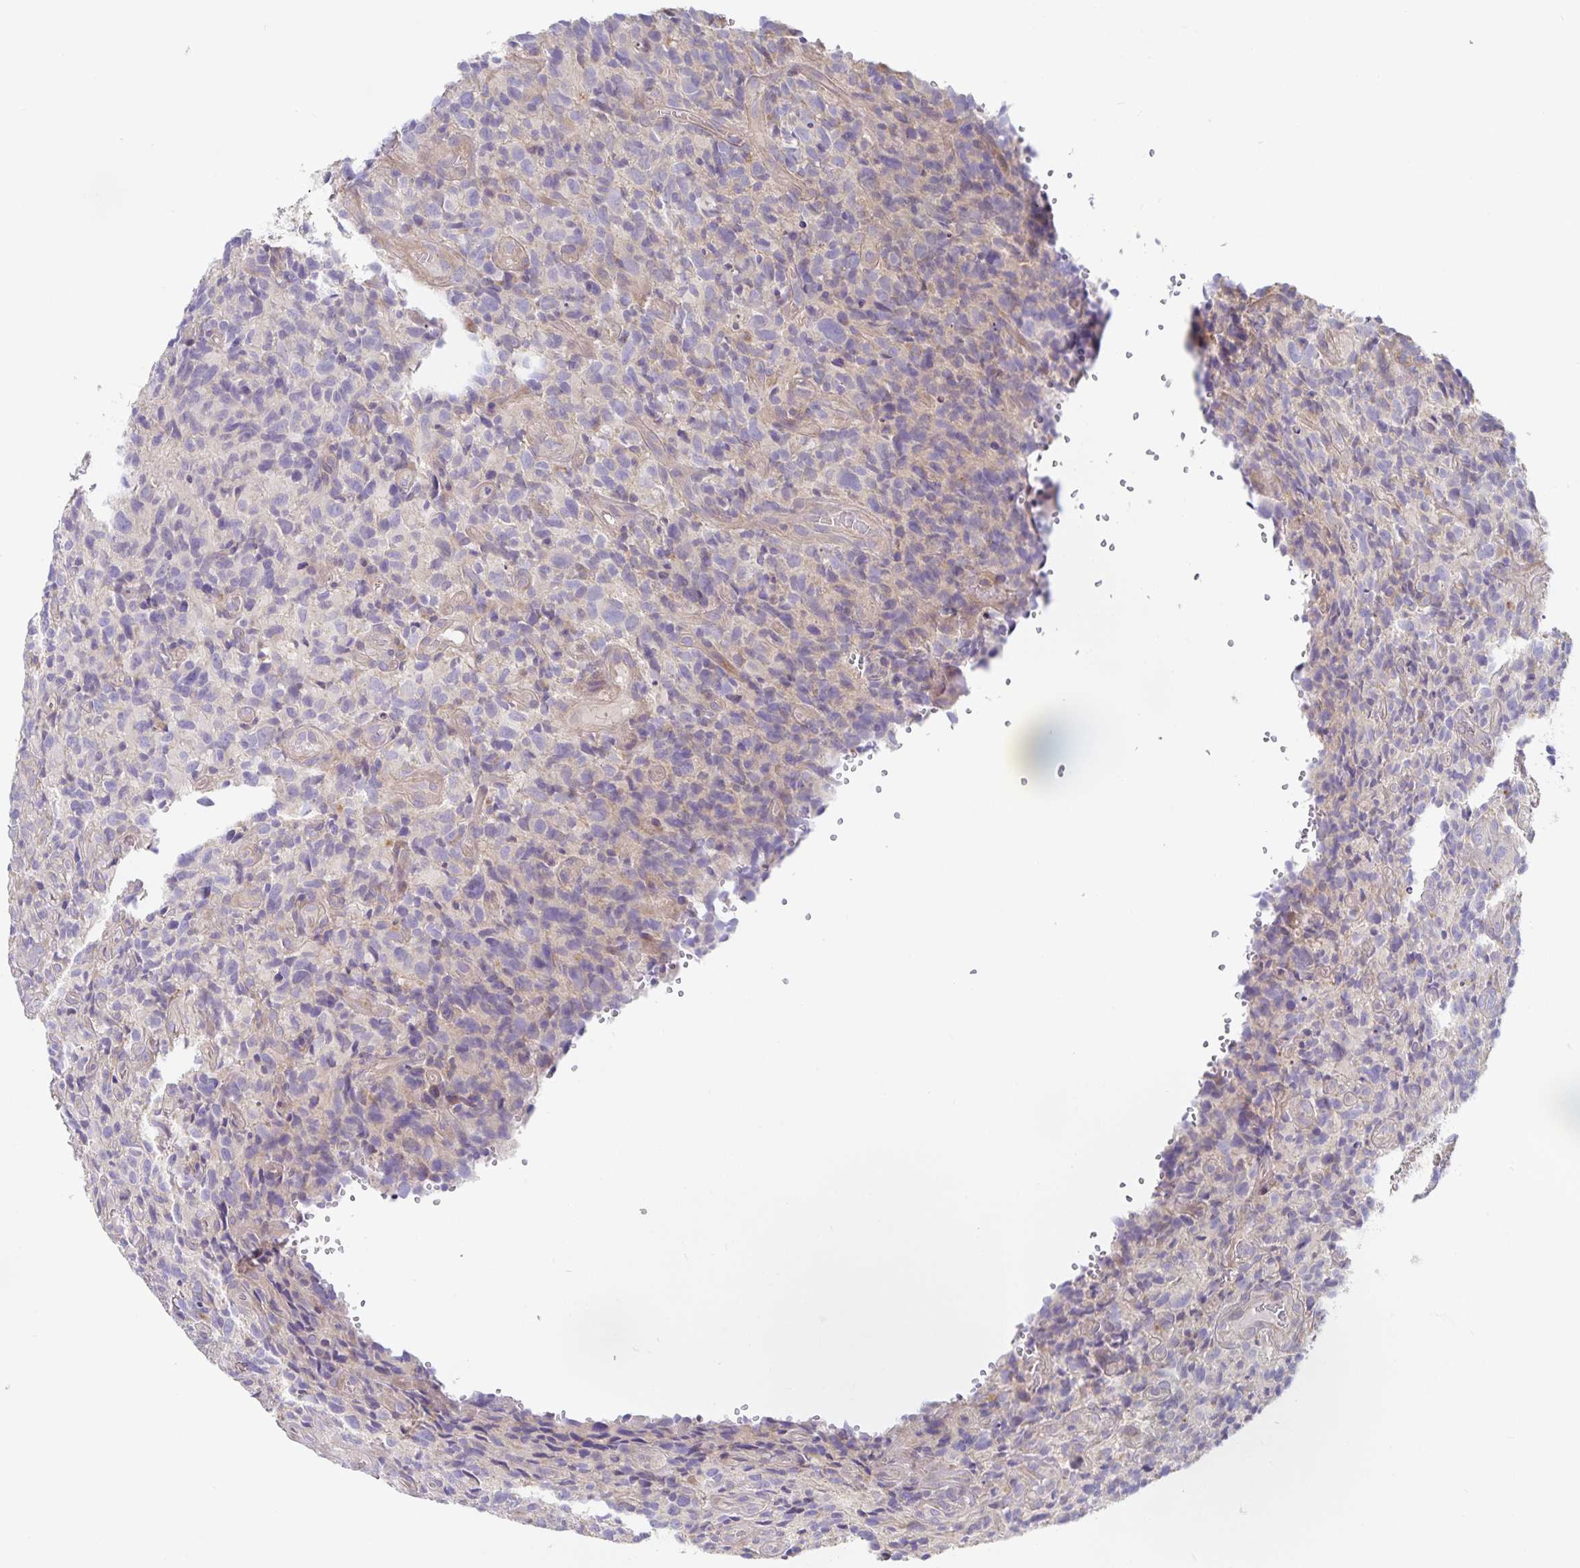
{"staining": {"intensity": "negative", "quantity": "none", "location": "none"}, "tissue": "glioma", "cell_type": "Tumor cells", "image_type": "cancer", "snomed": [{"axis": "morphology", "description": "Glioma, malignant, High grade"}, {"axis": "topography", "description": "Brain"}], "caption": "Protein analysis of glioma demonstrates no significant staining in tumor cells. Nuclei are stained in blue.", "gene": "METTL22", "patient": {"sex": "male", "age": 76}}